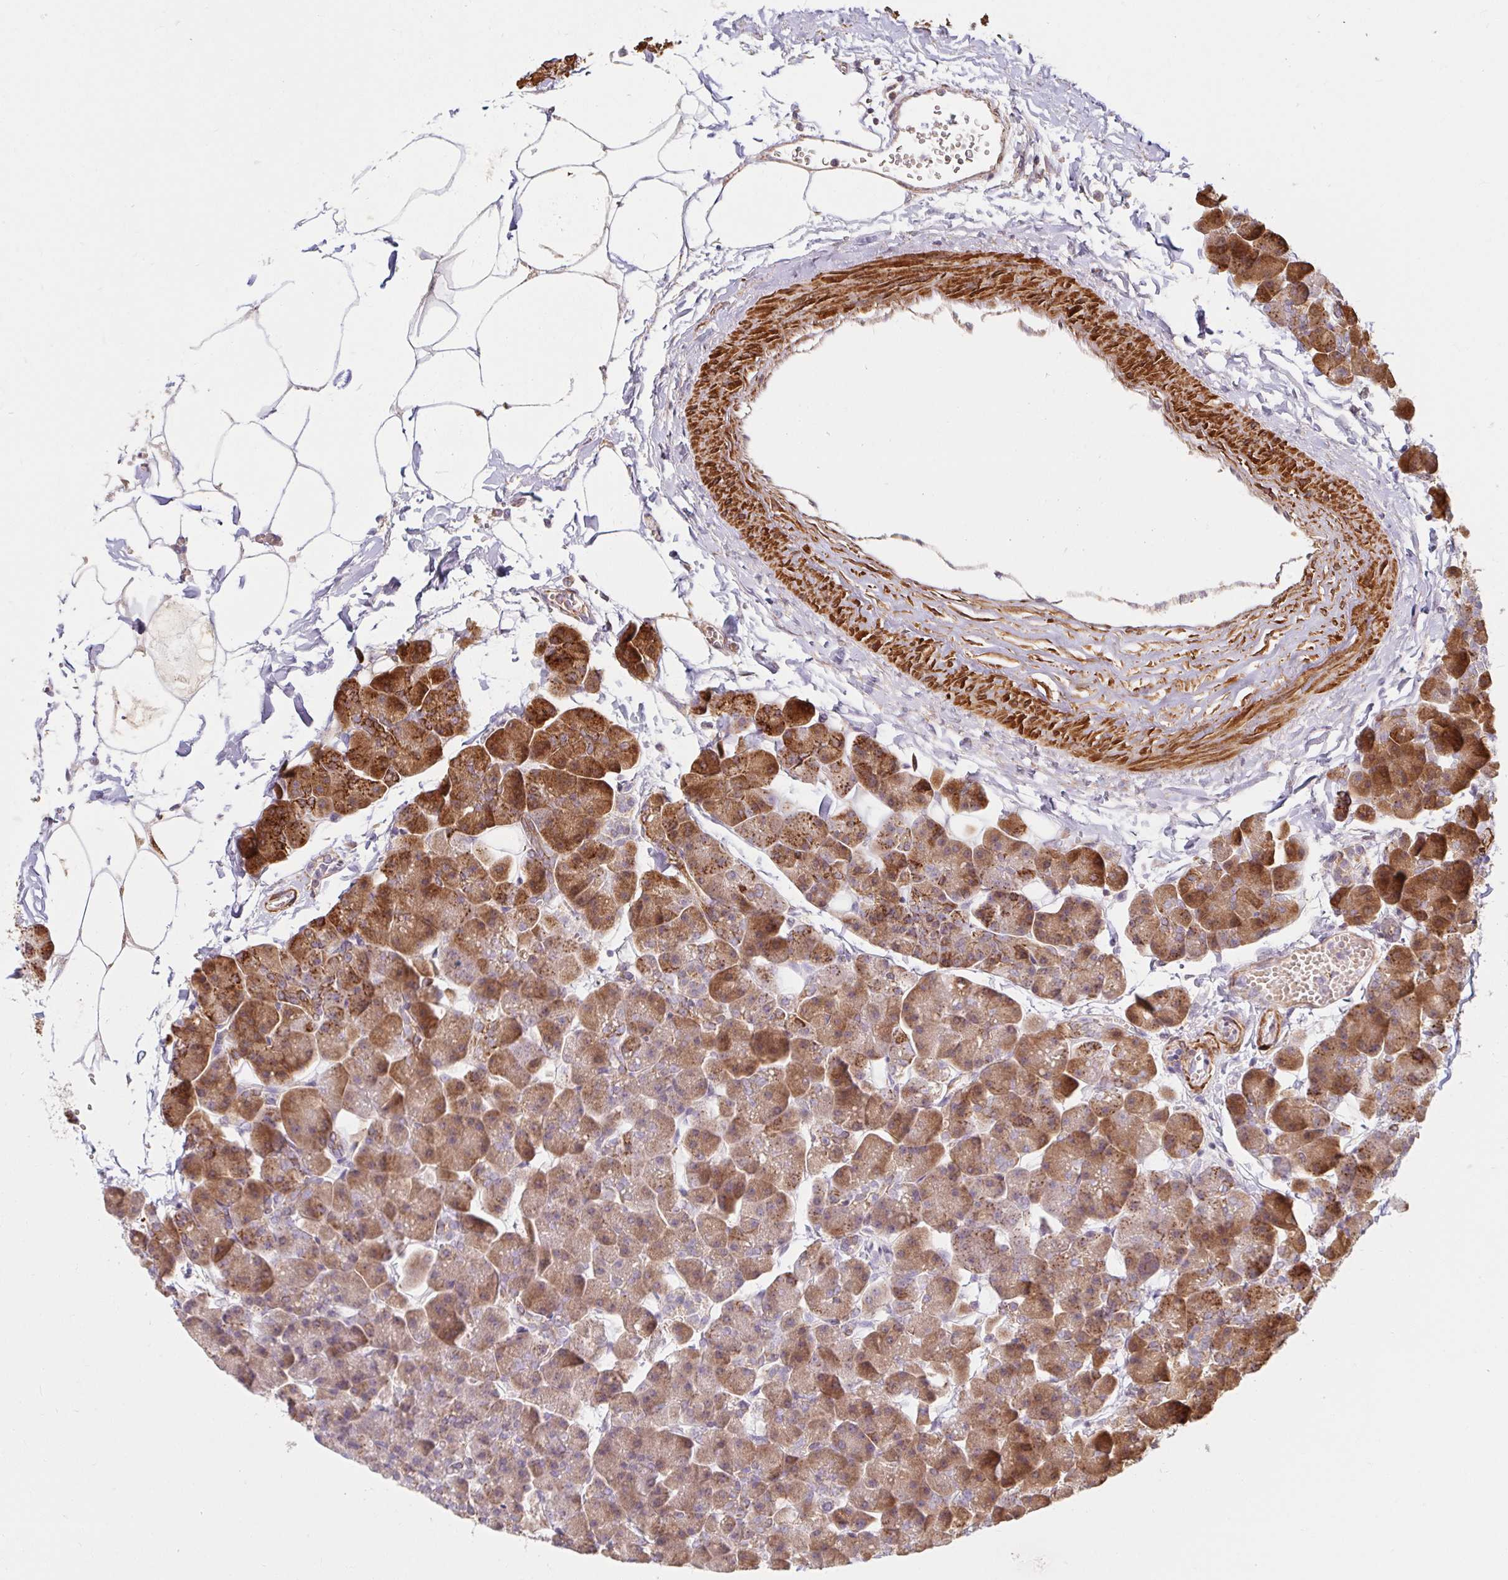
{"staining": {"intensity": "moderate", "quantity": ">75%", "location": "cytoplasmic/membranous"}, "tissue": "pancreas", "cell_type": "Exocrine glandular cells", "image_type": "normal", "snomed": [{"axis": "morphology", "description": "Normal tissue, NOS"}, {"axis": "topography", "description": "Pancreas"}], "caption": "A brown stain highlights moderate cytoplasmic/membranous staining of a protein in exocrine glandular cells of unremarkable human pancreas. (Stains: DAB in brown, nuclei in blue, Microscopy: brightfield microscopy at high magnification).", "gene": "BTF3", "patient": {"sex": "male", "age": 35}}